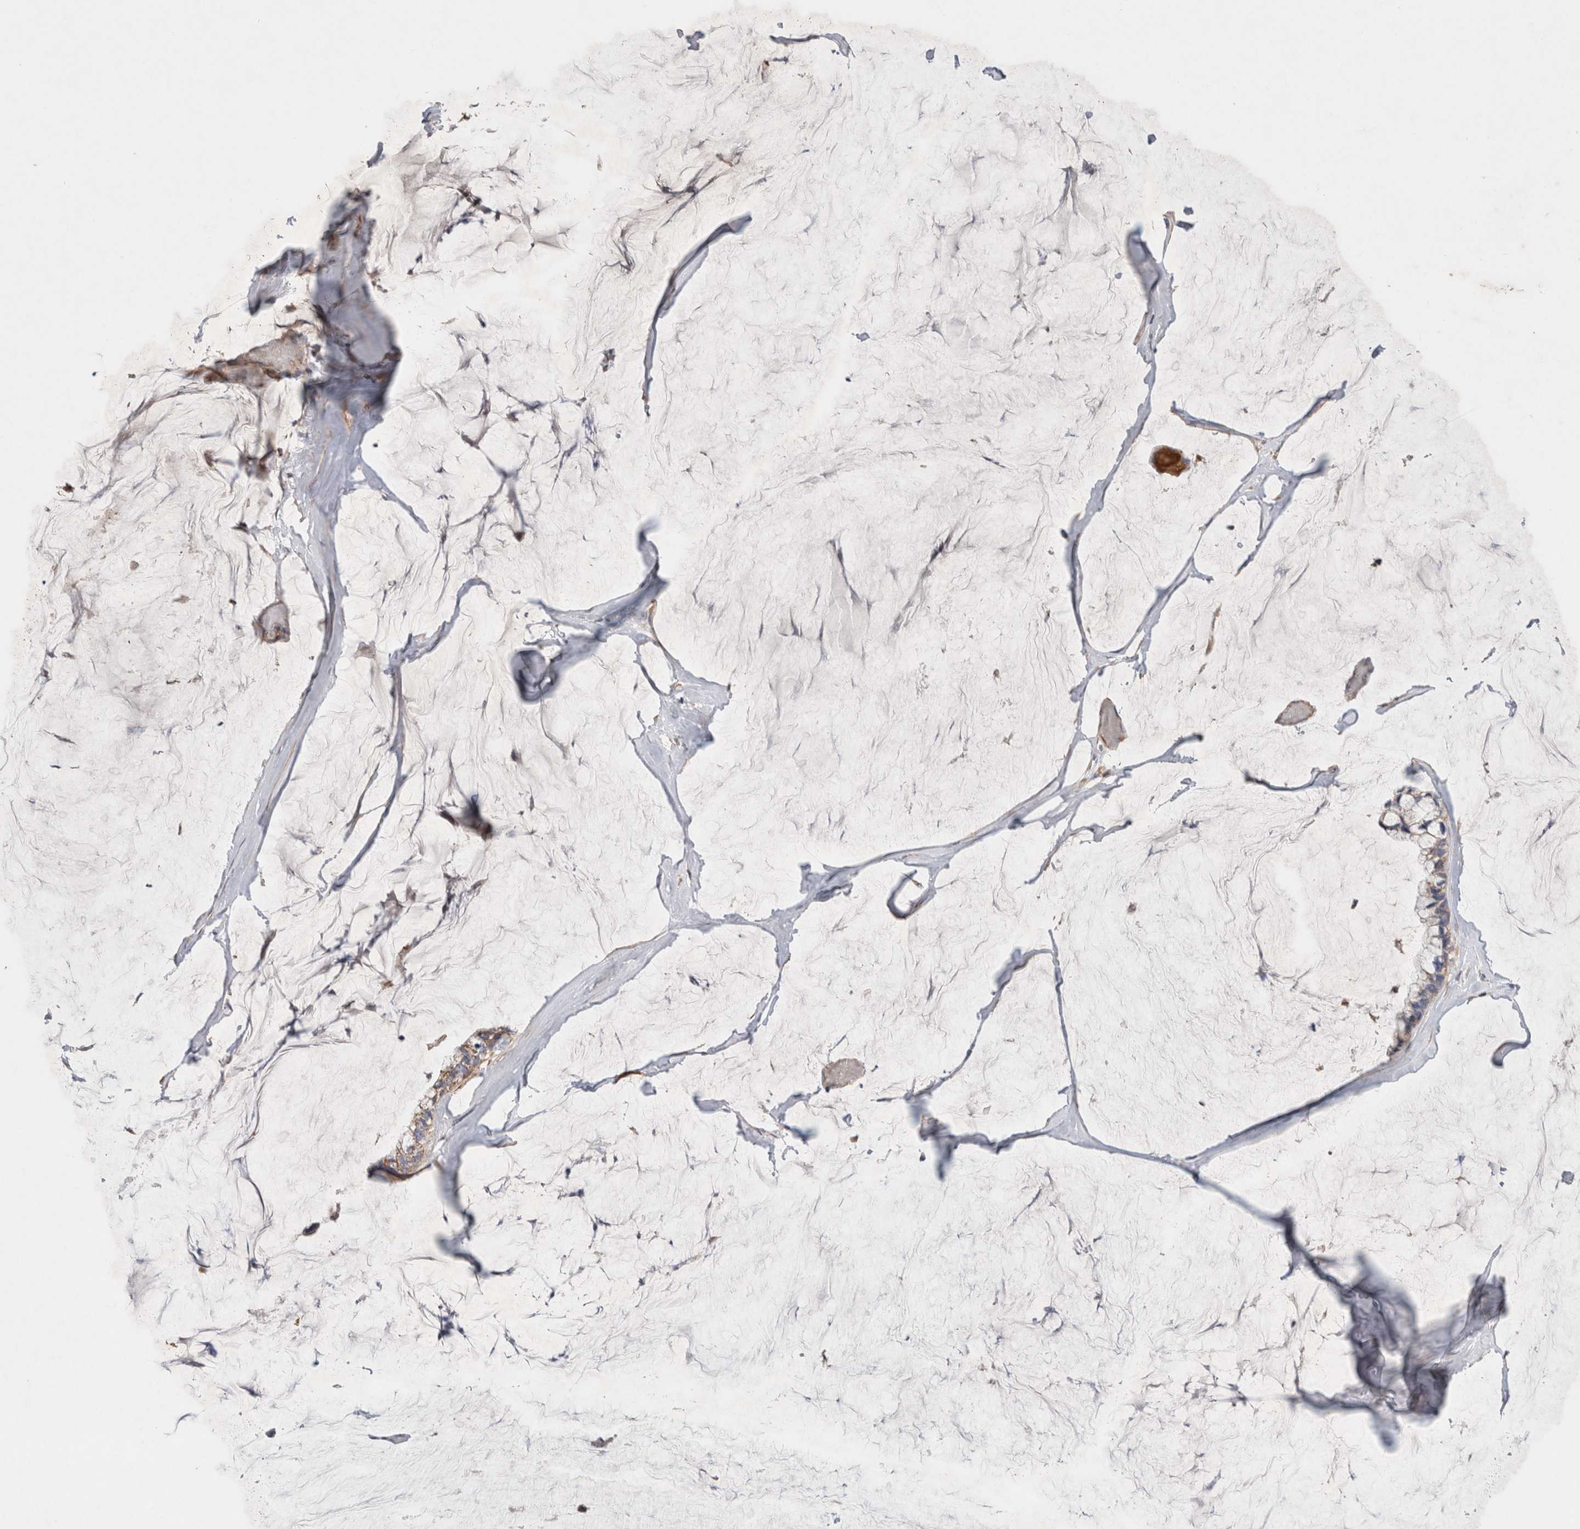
{"staining": {"intensity": "moderate", "quantity": ">75%", "location": "cytoplasmic/membranous"}, "tissue": "ovarian cancer", "cell_type": "Tumor cells", "image_type": "cancer", "snomed": [{"axis": "morphology", "description": "Cystadenocarcinoma, mucinous, NOS"}, {"axis": "topography", "description": "Ovary"}], "caption": "Ovarian cancer tissue reveals moderate cytoplasmic/membranous positivity in about >75% of tumor cells, visualized by immunohistochemistry.", "gene": "MRPS28", "patient": {"sex": "female", "age": 39}}